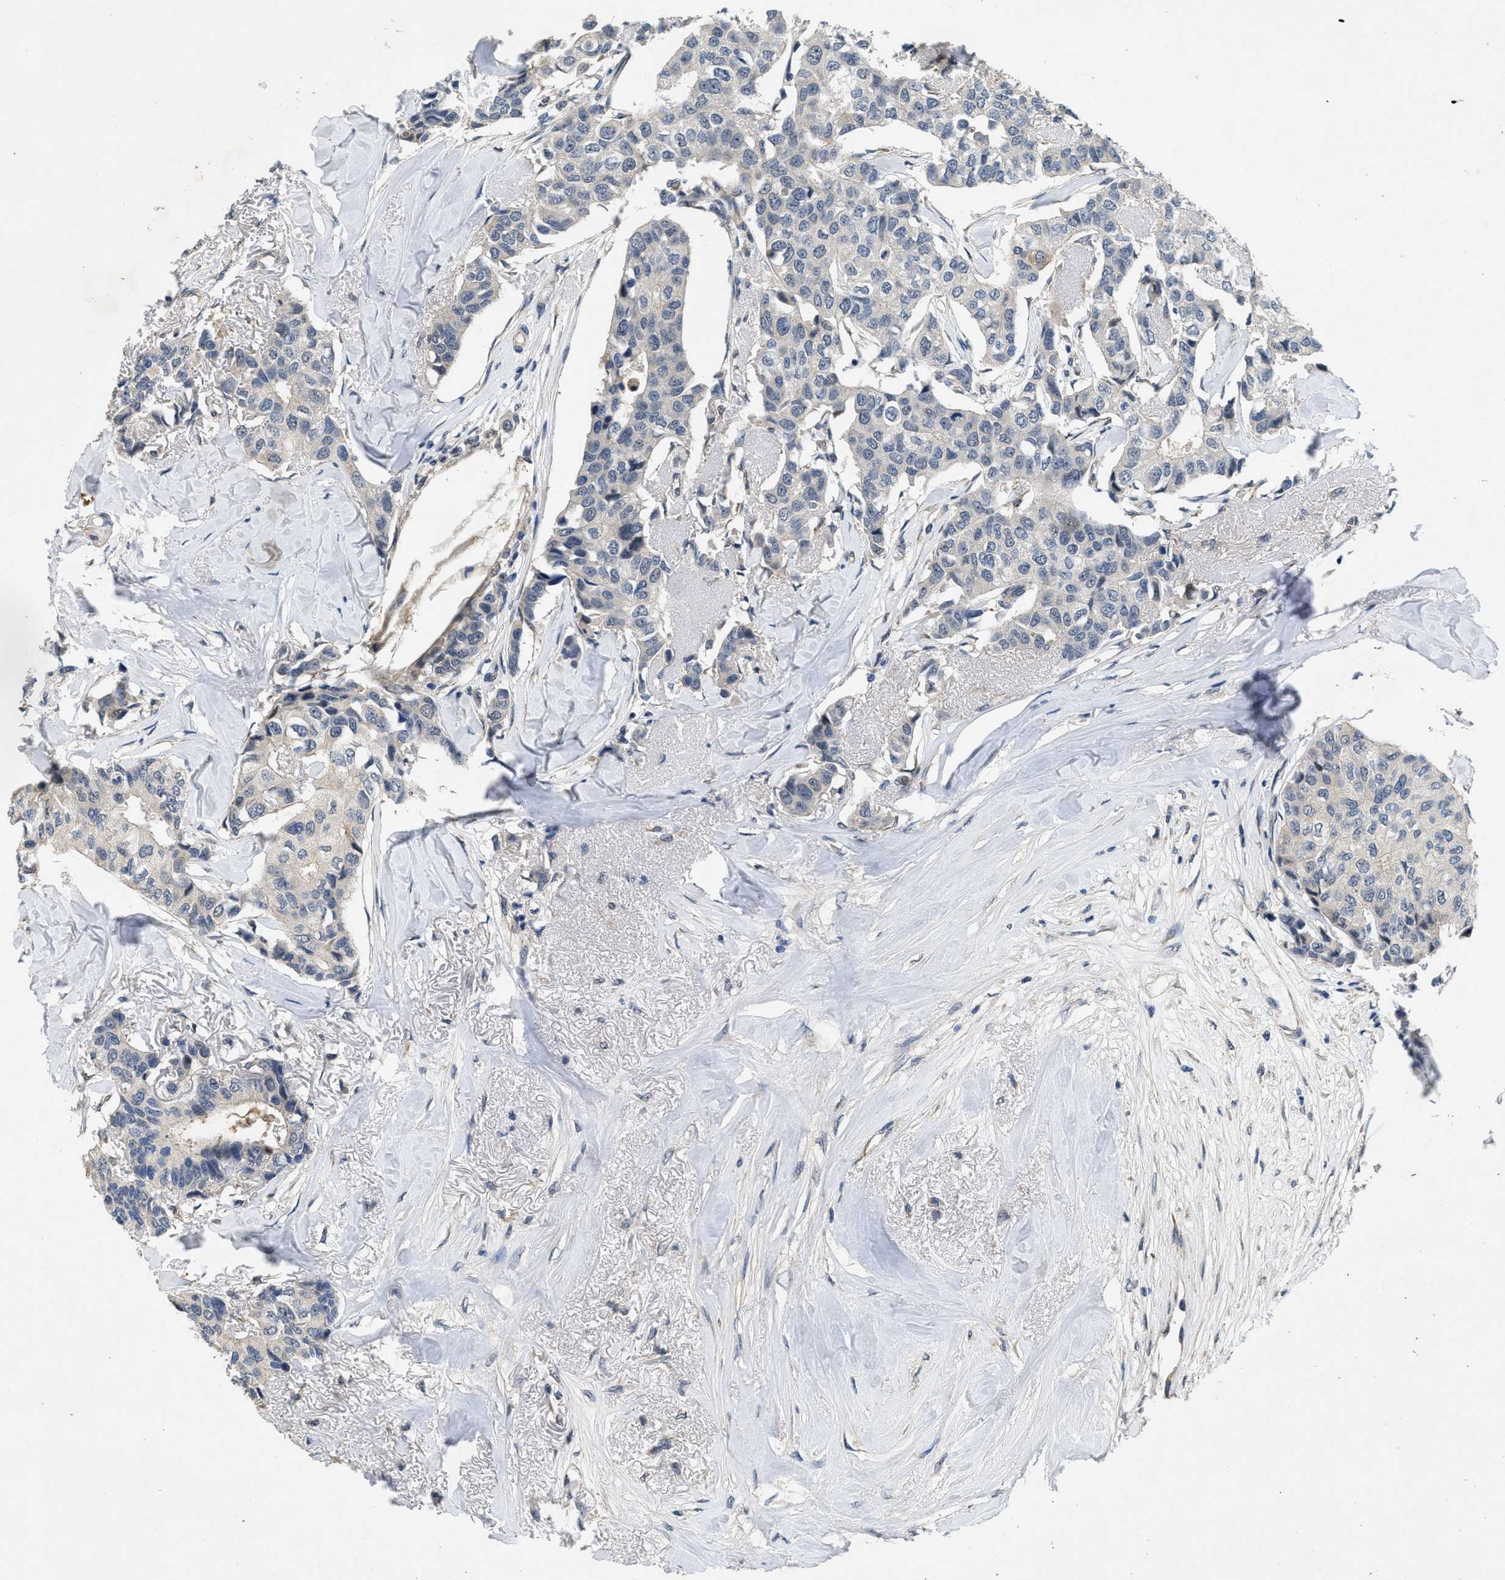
{"staining": {"intensity": "negative", "quantity": "none", "location": "none"}, "tissue": "breast cancer", "cell_type": "Tumor cells", "image_type": "cancer", "snomed": [{"axis": "morphology", "description": "Duct carcinoma"}, {"axis": "topography", "description": "Breast"}], "caption": "High power microscopy photomicrograph of an IHC photomicrograph of breast invasive ductal carcinoma, revealing no significant expression in tumor cells.", "gene": "PAPOLG", "patient": {"sex": "female", "age": 80}}